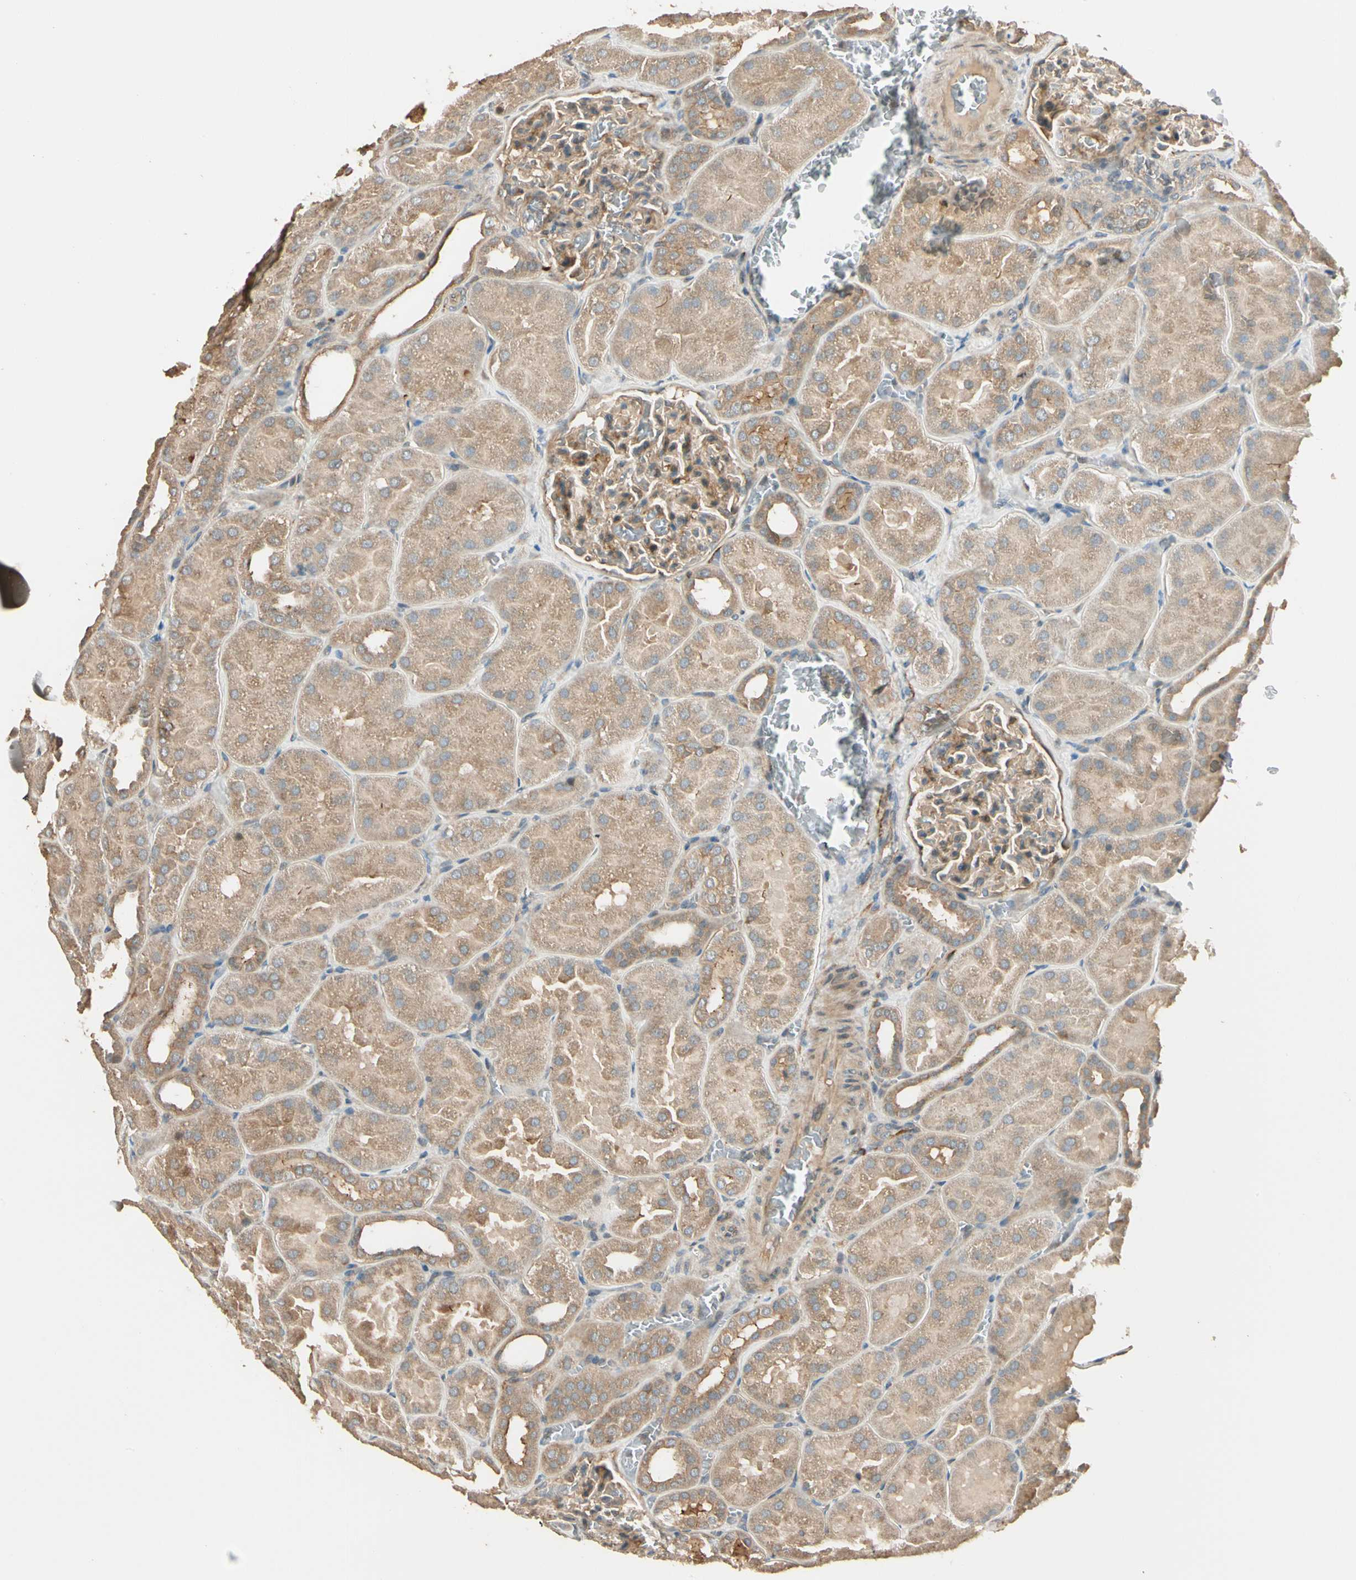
{"staining": {"intensity": "moderate", "quantity": ">75%", "location": "cytoplasmic/membranous"}, "tissue": "kidney", "cell_type": "Cells in glomeruli", "image_type": "normal", "snomed": [{"axis": "morphology", "description": "Normal tissue, NOS"}, {"axis": "topography", "description": "Kidney"}], "caption": "Human kidney stained for a protein (brown) displays moderate cytoplasmic/membranous positive staining in approximately >75% of cells in glomeruli.", "gene": "TNFRSF21", "patient": {"sex": "male", "age": 28}}